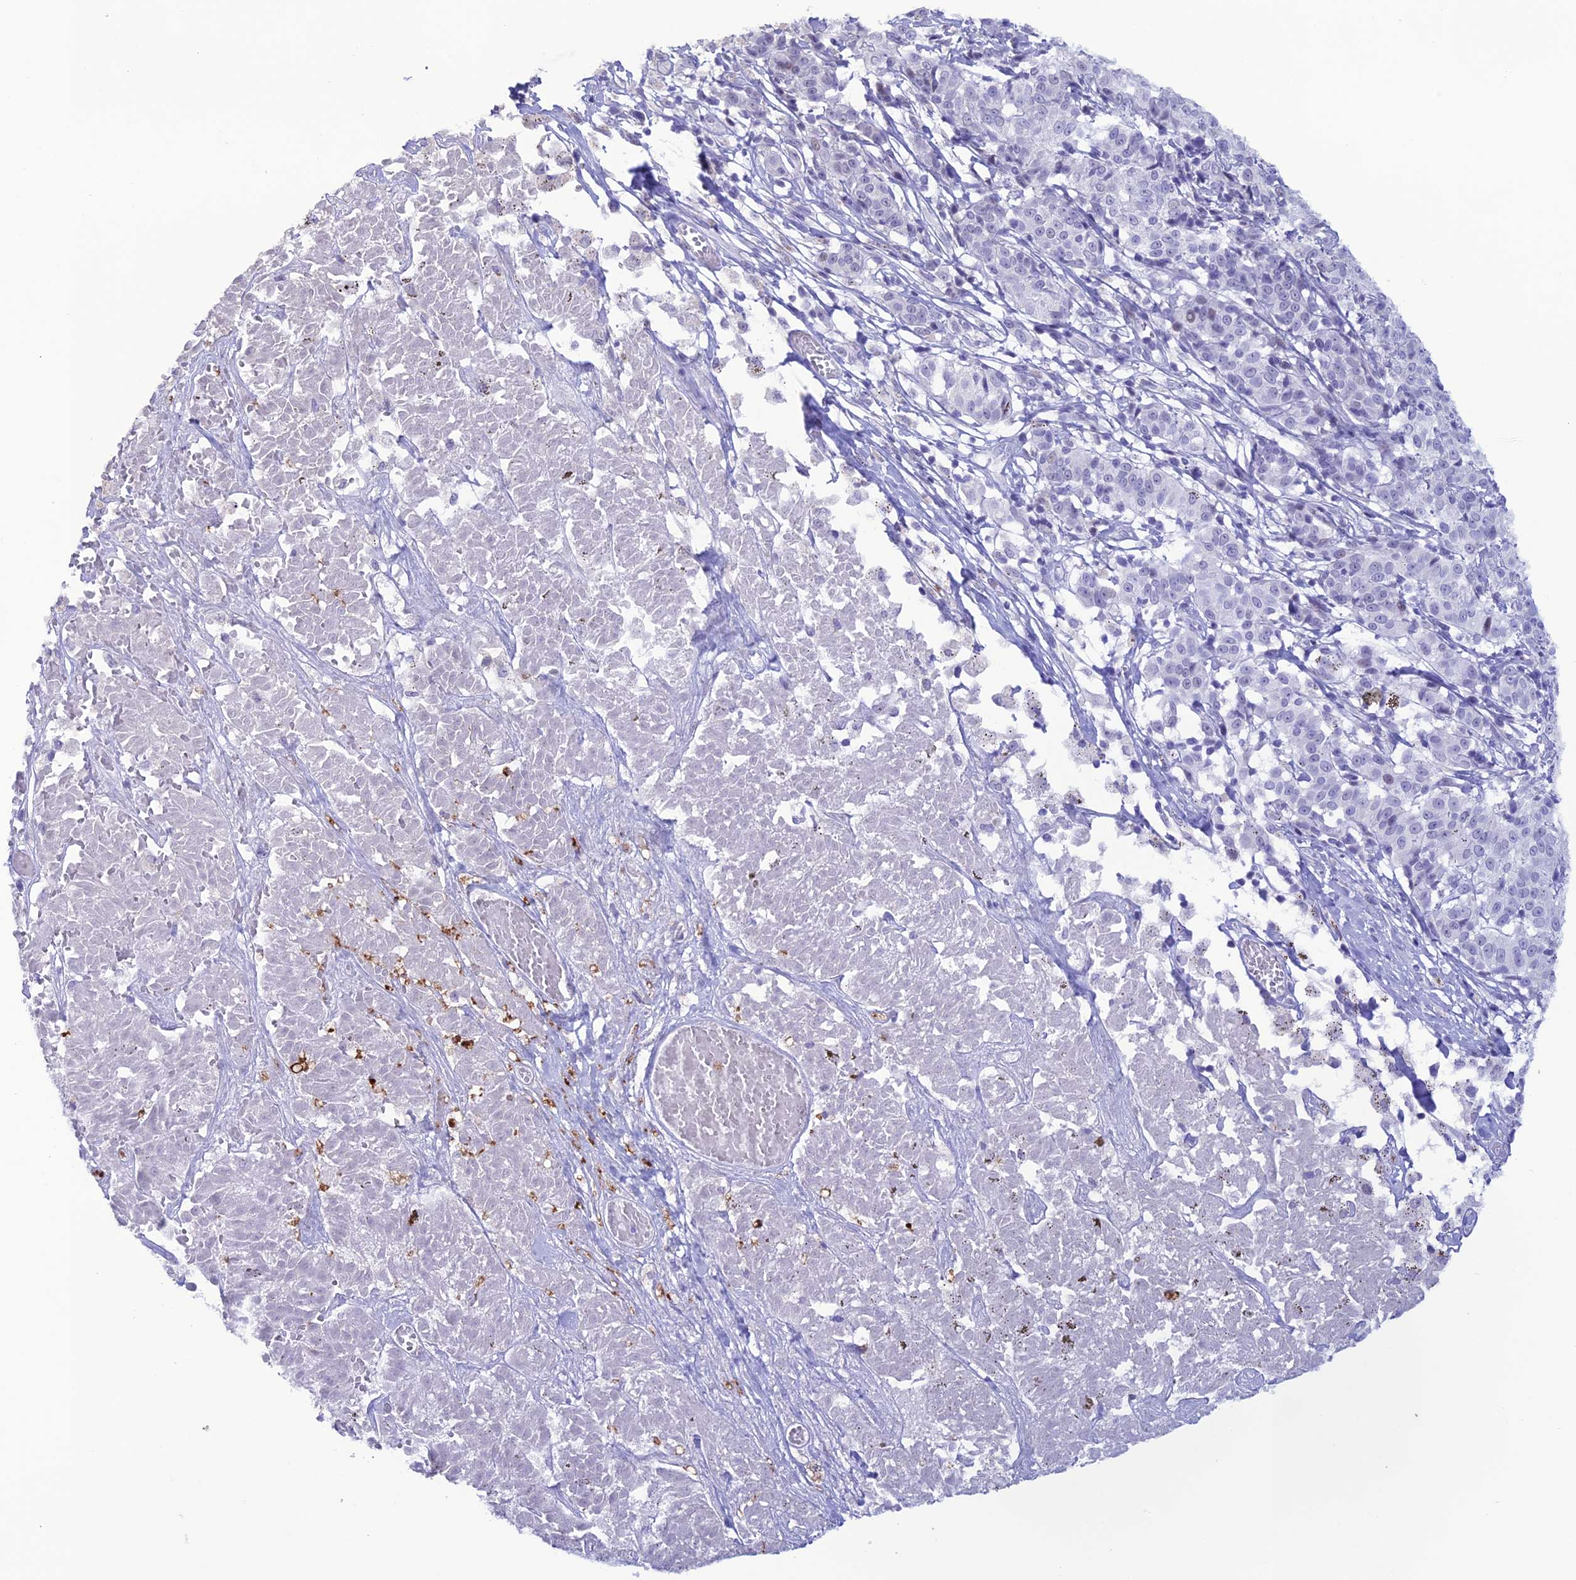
{"staining": {"intensity": "negative", "quantity": "none", "location": "none"}, "tissue": "melanoma", "cell_type": "Tumor cells", "image_type": "cancer", "snomed": [{"axis": "morphology", "description": "Malignant melanoma, NOS"}, {"axis": "topography", "description": "Skin"}], "caption": "IHC image of malignant melanoma stained for a protein (brown), which demonstrates no expression in tumor cells.", "gene": "MFSD2B", "patient": {"sex": "female", "age": 72}}